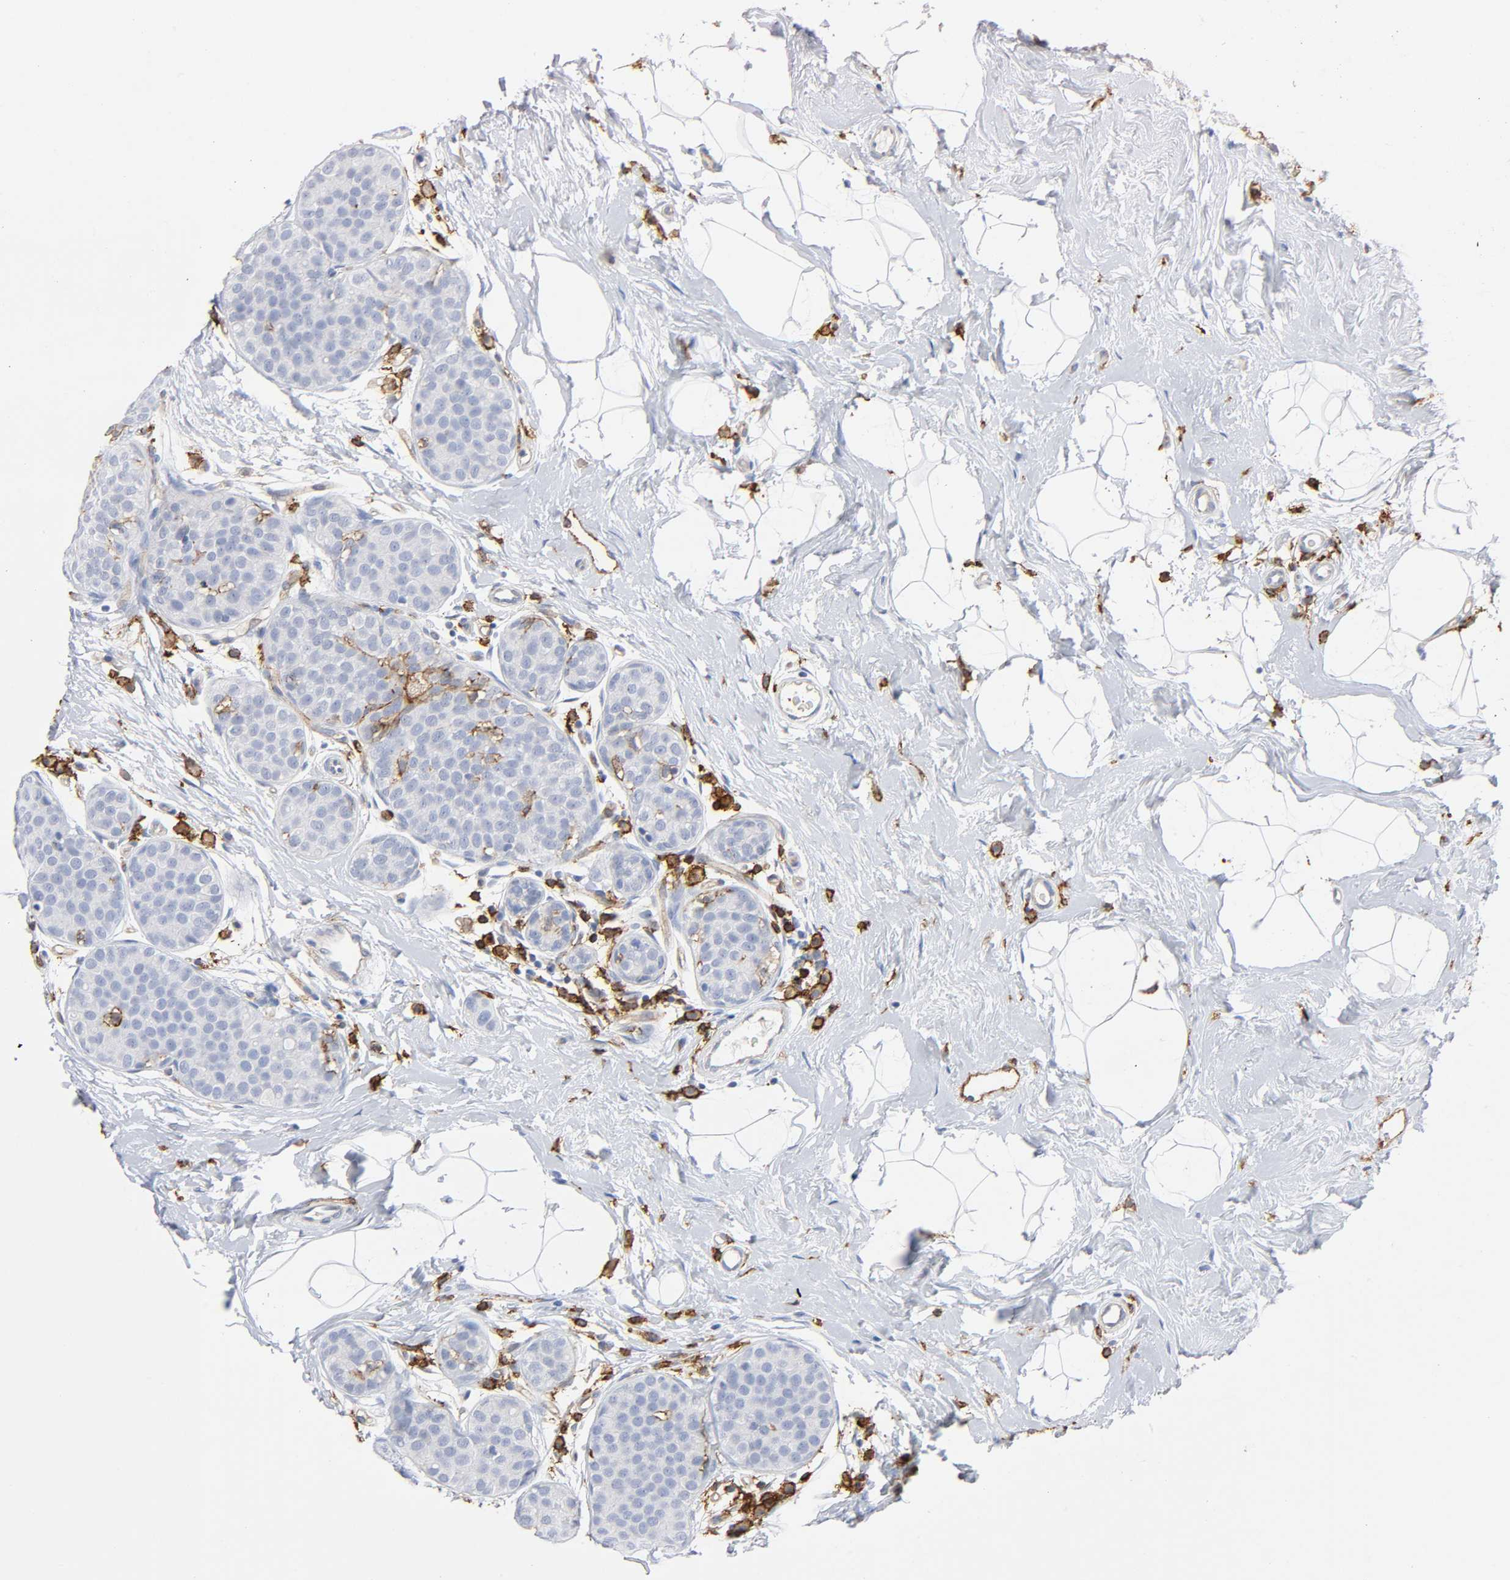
{"staining": {"intensity": "negative", "quantity": "none", "location": "none"}, "tissue": "breast cancer", "cell_type": "Tumor cells", "image_type": "cancer", "snomed": [{"axis": "morphology", "description": "Lobular carcinoma, in situ"}, {"axis": "morphology", "description": "Lobular carcinoma"}, {"axis": "topography", "description": "Breast"}], "caption": "Tumor cells show no significant protein staining in breast cancer.", "gene": "LYN", "patient": {"sex": "female", "age": 41}}